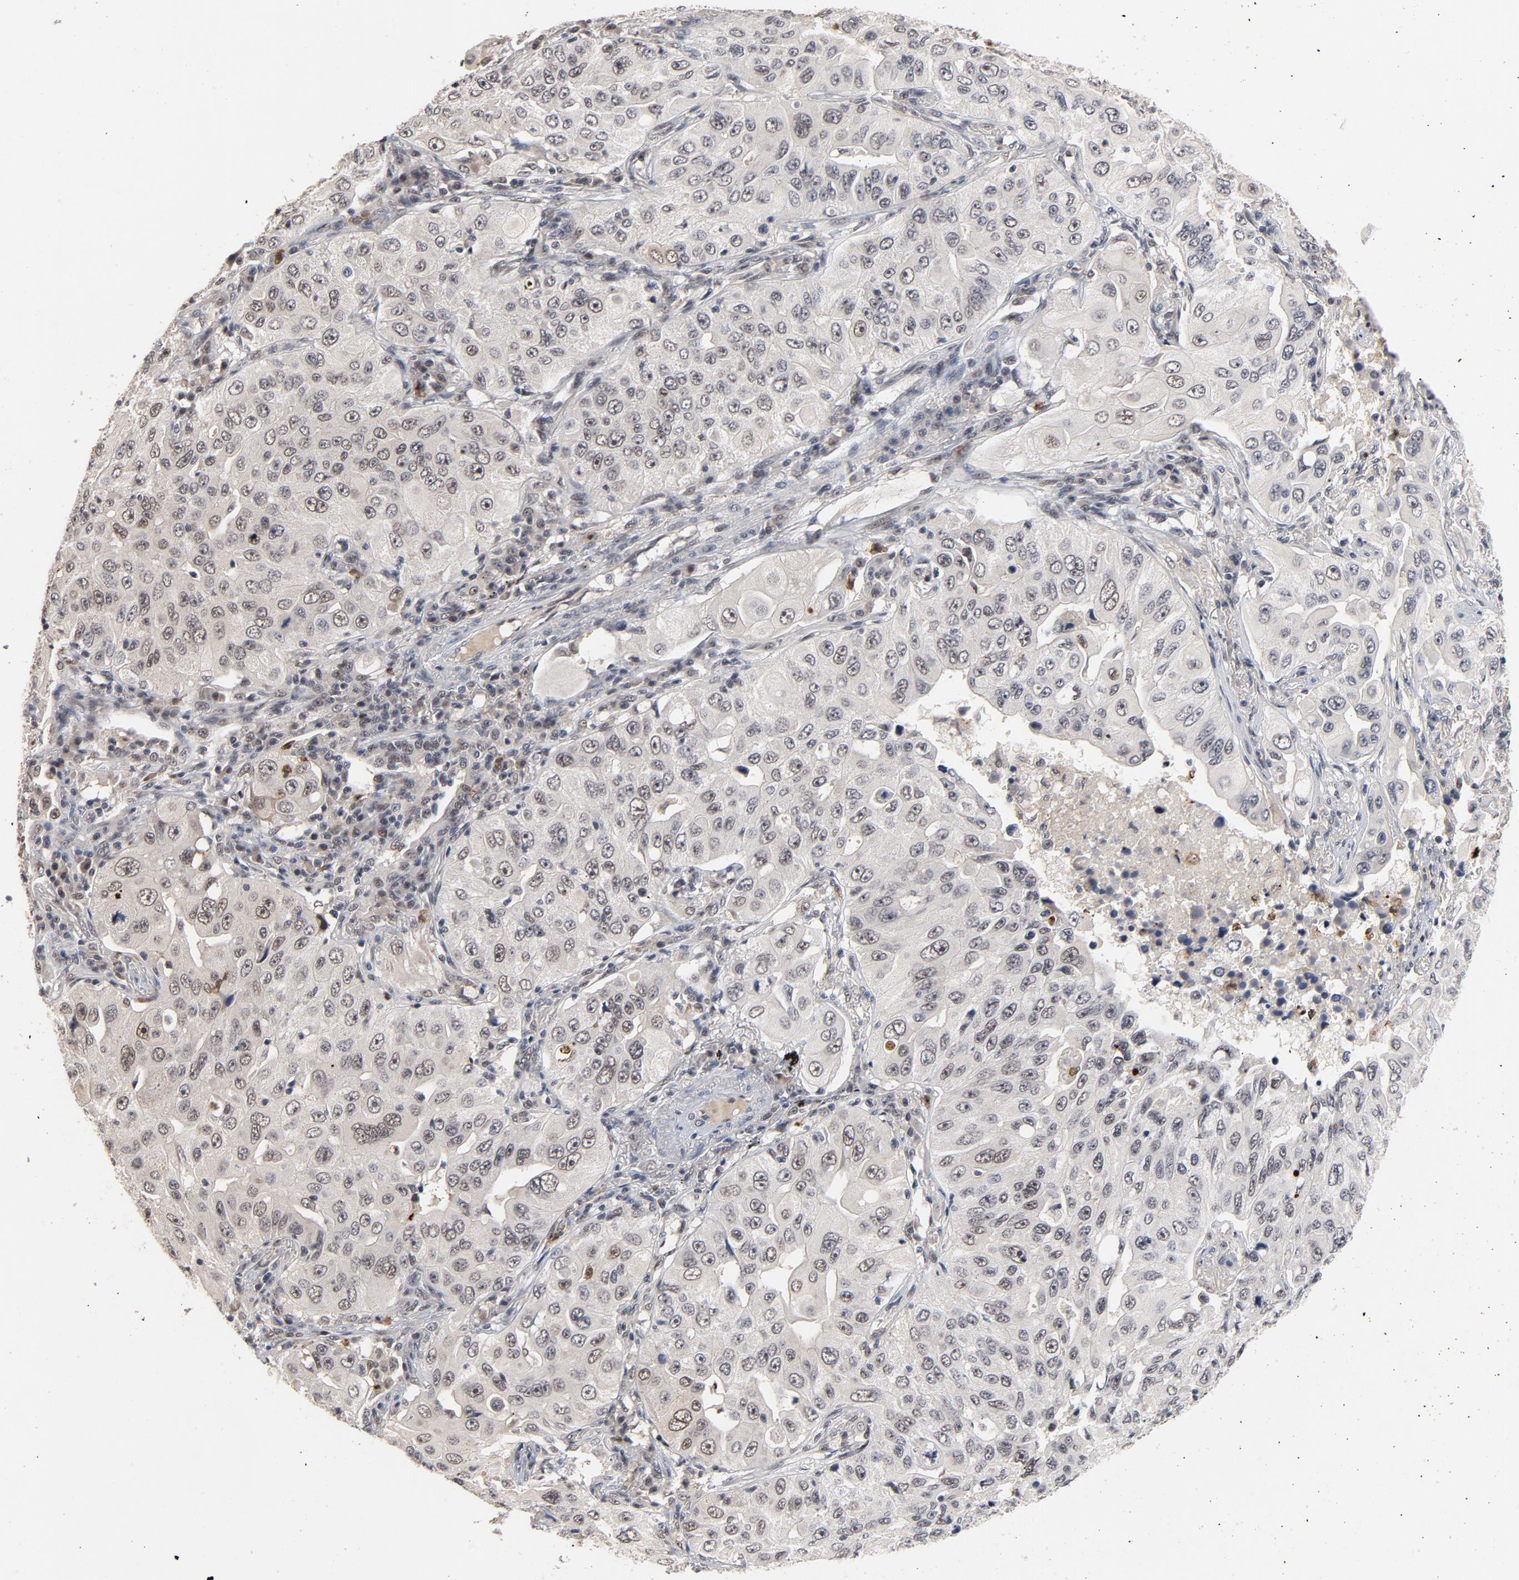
{"staining": {"intensity": "weak", "quantity": "<25%", "location": "nuclear"}, "tissue": "lung cancer", "cell_type": "Tumor cells", "image_type": "cancer", "snomed": [{"axis": "morphology", "description": "Adenocarcinoma, NOS"}, {"axis": "topography", "description": "Lung"}], "caption": "This is a histopathology image of IHC staining of lung cancer (adenocarcinoma), which shows no expression in tumor cells.", "gene": "RTL5", "patient": {"sex": "male", "age": 84}}